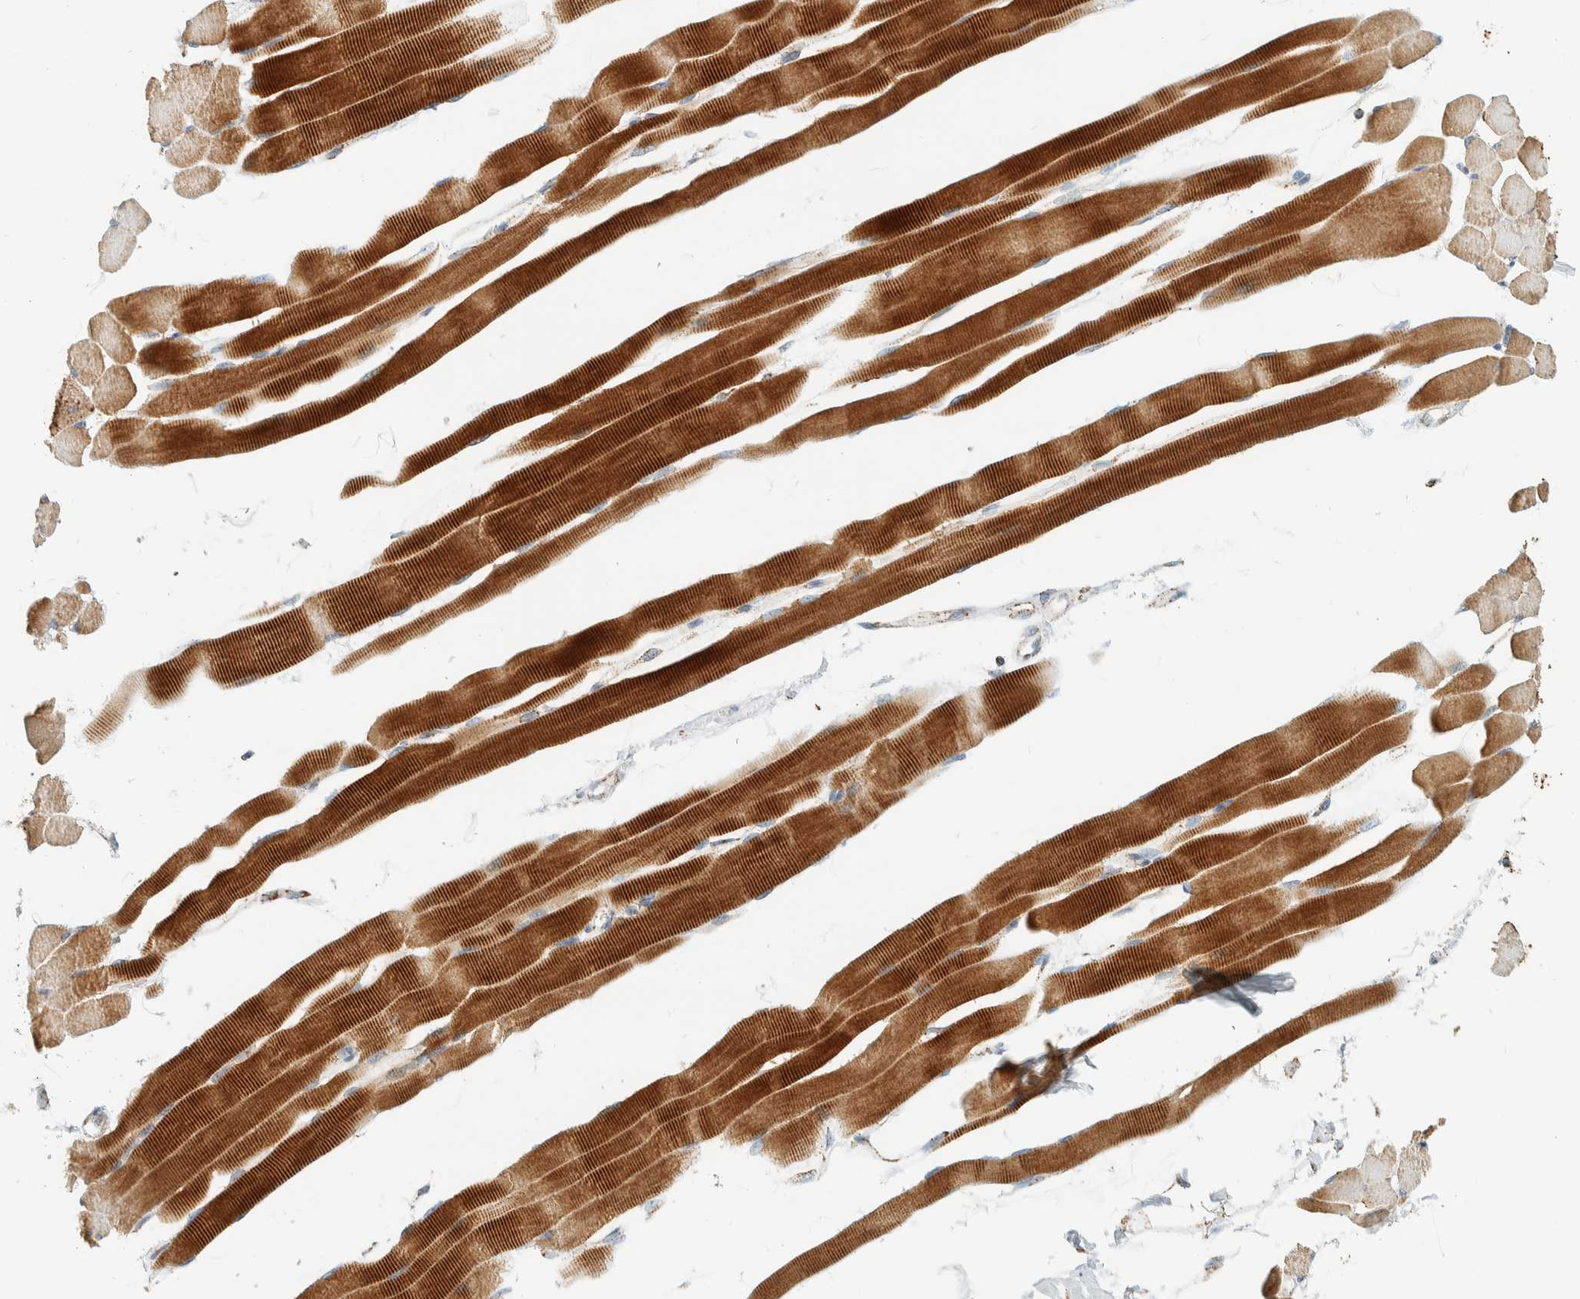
{"staining": {"intensity": "strong", "quantity": ">75%", "location": "cytoplasmic/membranous"}, "tissue": "skeletal muscle", "cell_type": "Myocytes", "image_type": "normal", "snomed": [{"axis": "morphology", "description": "Normal tissue, NOS"}, {"axis": "topography", "description": "Skeletal muscle"}, {"axis": "topography", "description": "Peripheral nerve tissue"}], "caption": "Immunohistochemistry of unremarkable human skeletal muscle exhibits high levels of strong cytoplasmic/membranous positivity in about >75% of myocytes.", "gene": "ZNF454", "patient": {"sex": "female", "age": 84}}